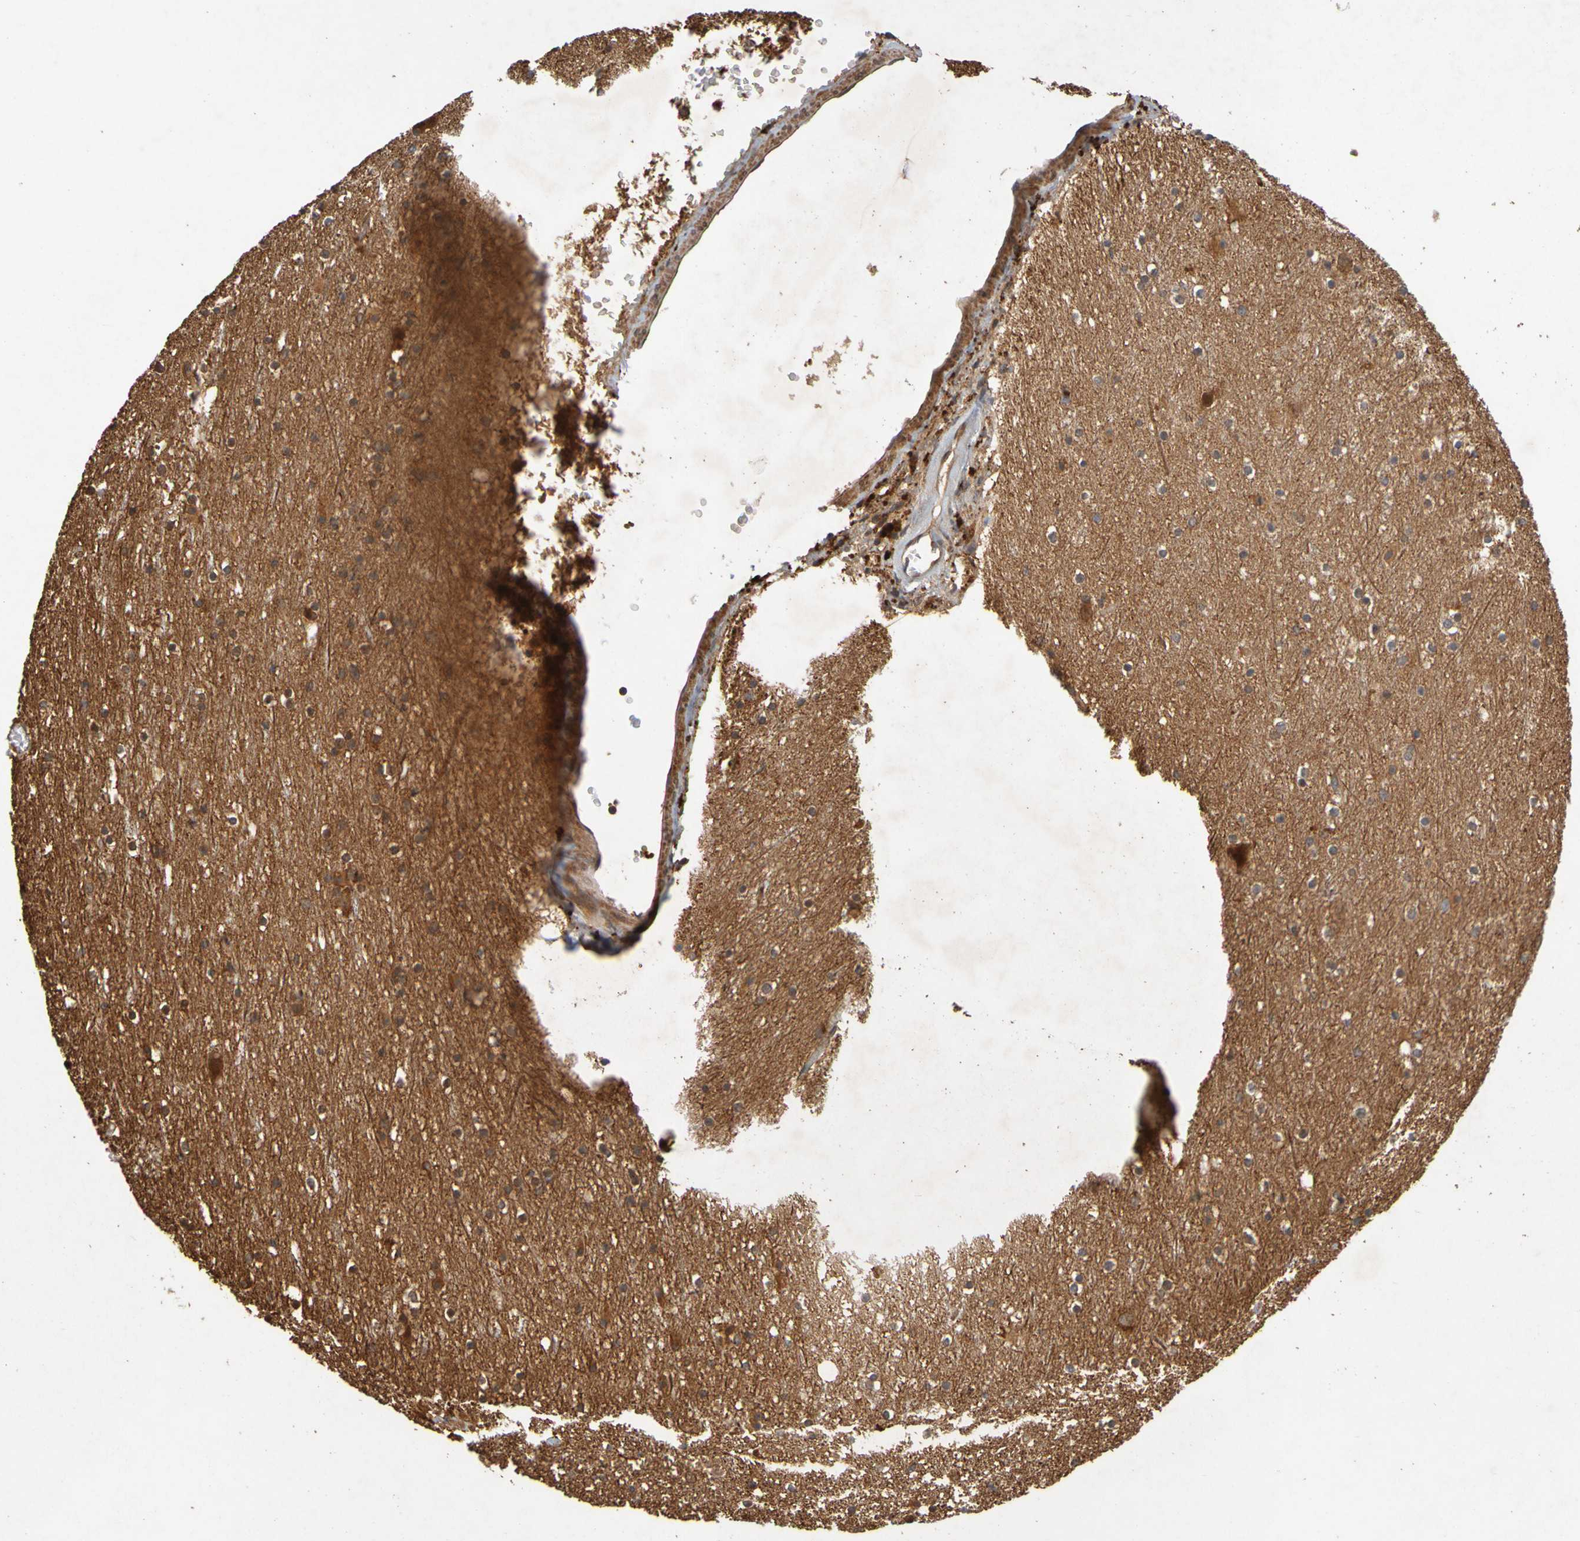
{"staining": {"intensity": "moderate", "quantity": ">75%", "location": "cytoplasmic/membranous"}, "tissue": "cerebral cortex", "cell_type": "Endothelial cells", "image_type": "normal", "snomed": [{"axis": "morphology", "description": "Normal tissue, NOS"}, {"axis": "topography", "description": "Cerebral cortex"}], "caption": "This photomicrograph shows benign cerebral cortex stained with IHC to label a protein in brown. The cytoplasmic/membranous of endothelial cells show moderate positivity for the protein. Nuclei are counter-stained blue.", "gene": "OCRL", "patient": {"sex": "male", "age": 45}}